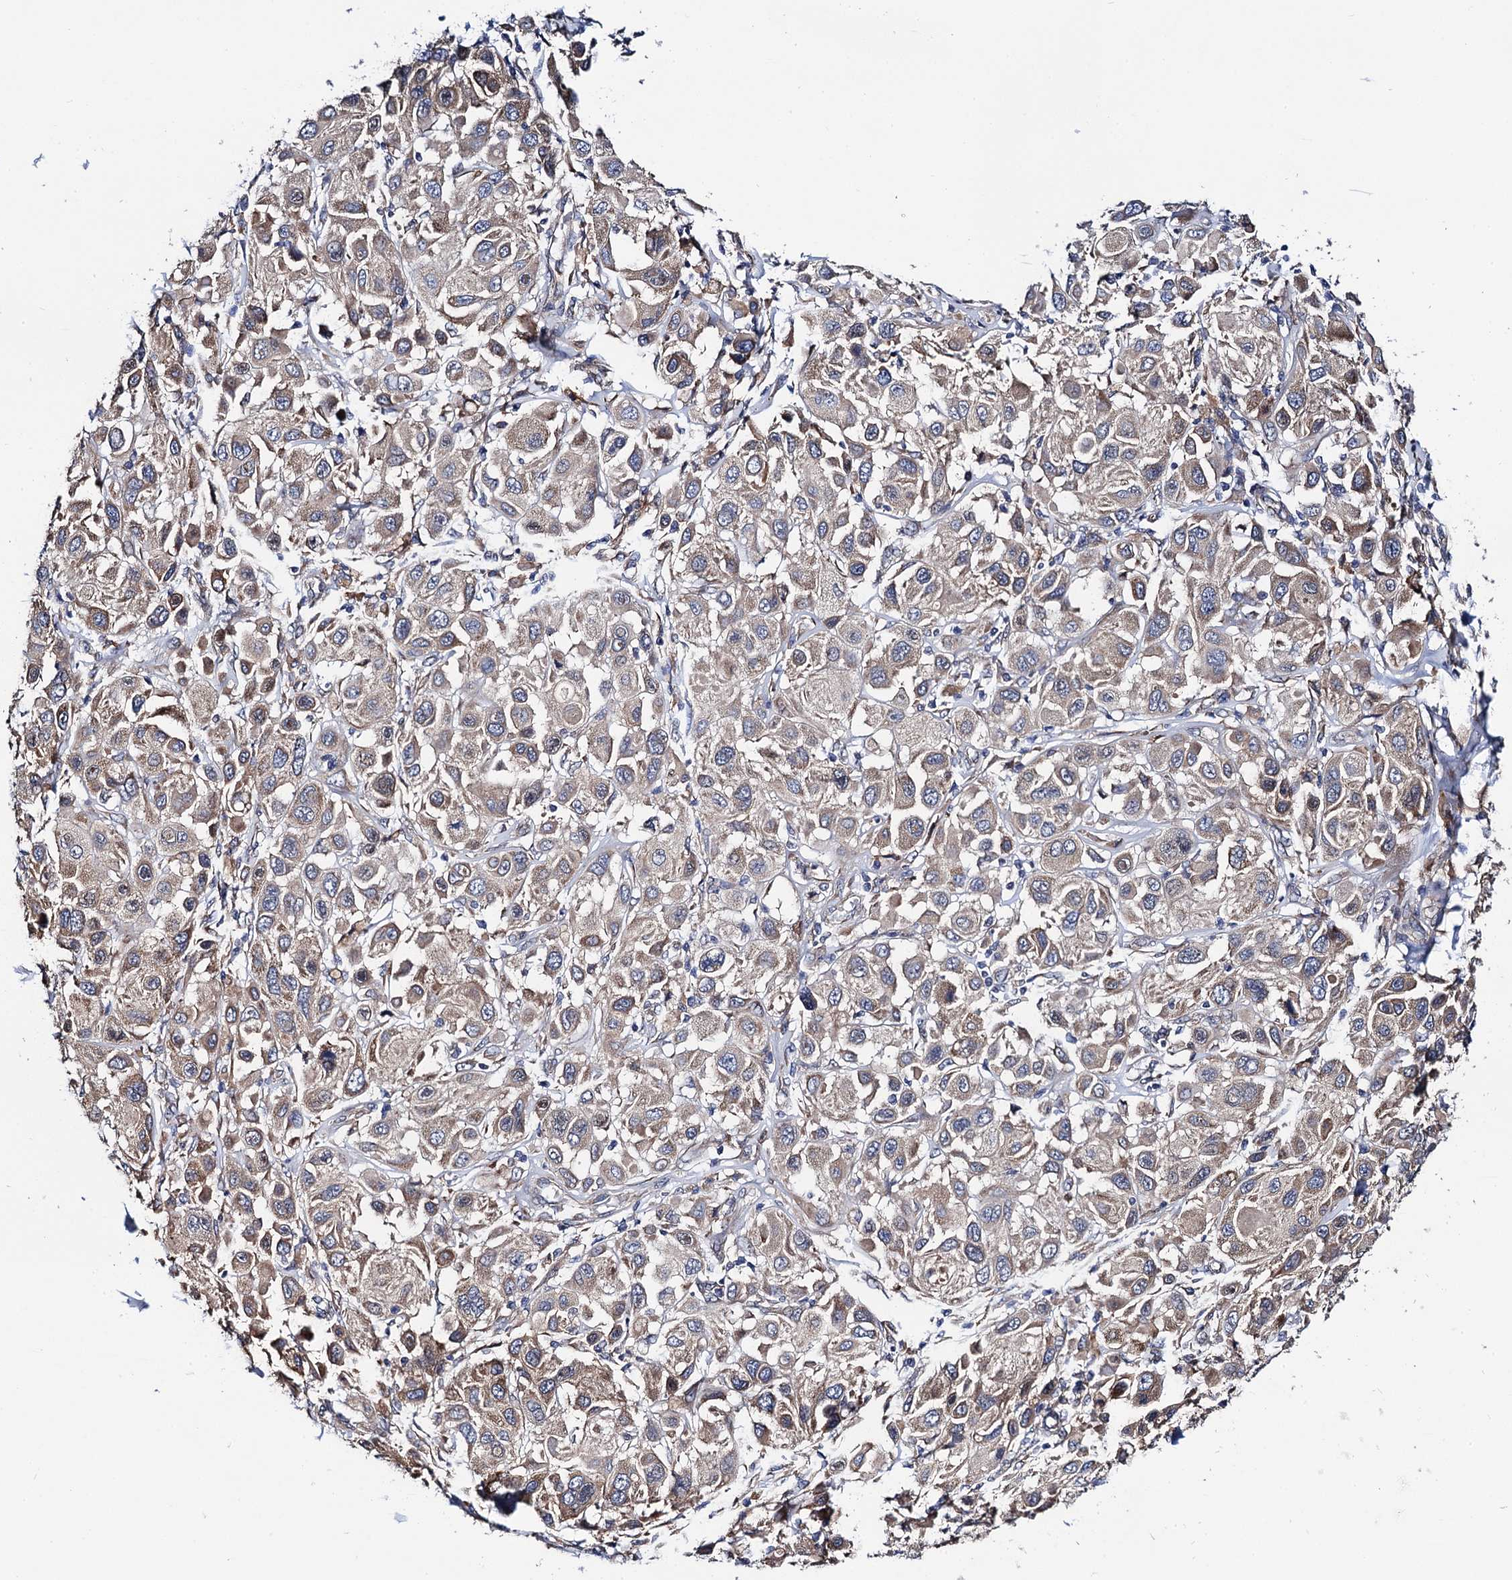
{"staining": {"intensity": "weak", "quantity": ">75%", "location": "cytoplasmic/membranous"}, "tissue": "melanoma", "cell_type": "Tumor cells", "image_type": "cancer", "snomed": [{"axis": "morphology", "description": "Malignant melanoma, Metastatic site"}, {"axis": "topography", "description": "Skin"}], "caption": "Immunohistochemical staining of malignant melanoma (metastatic site) demonstrates low levels of weak cytoplasmic/membranous positivity in approximately >75% of tumor cells. (DAB IHC, brown staining for protein, blue staining for nuclei).", "gene": "PGLS", "patient": {"sex": "male", "age": 41}}